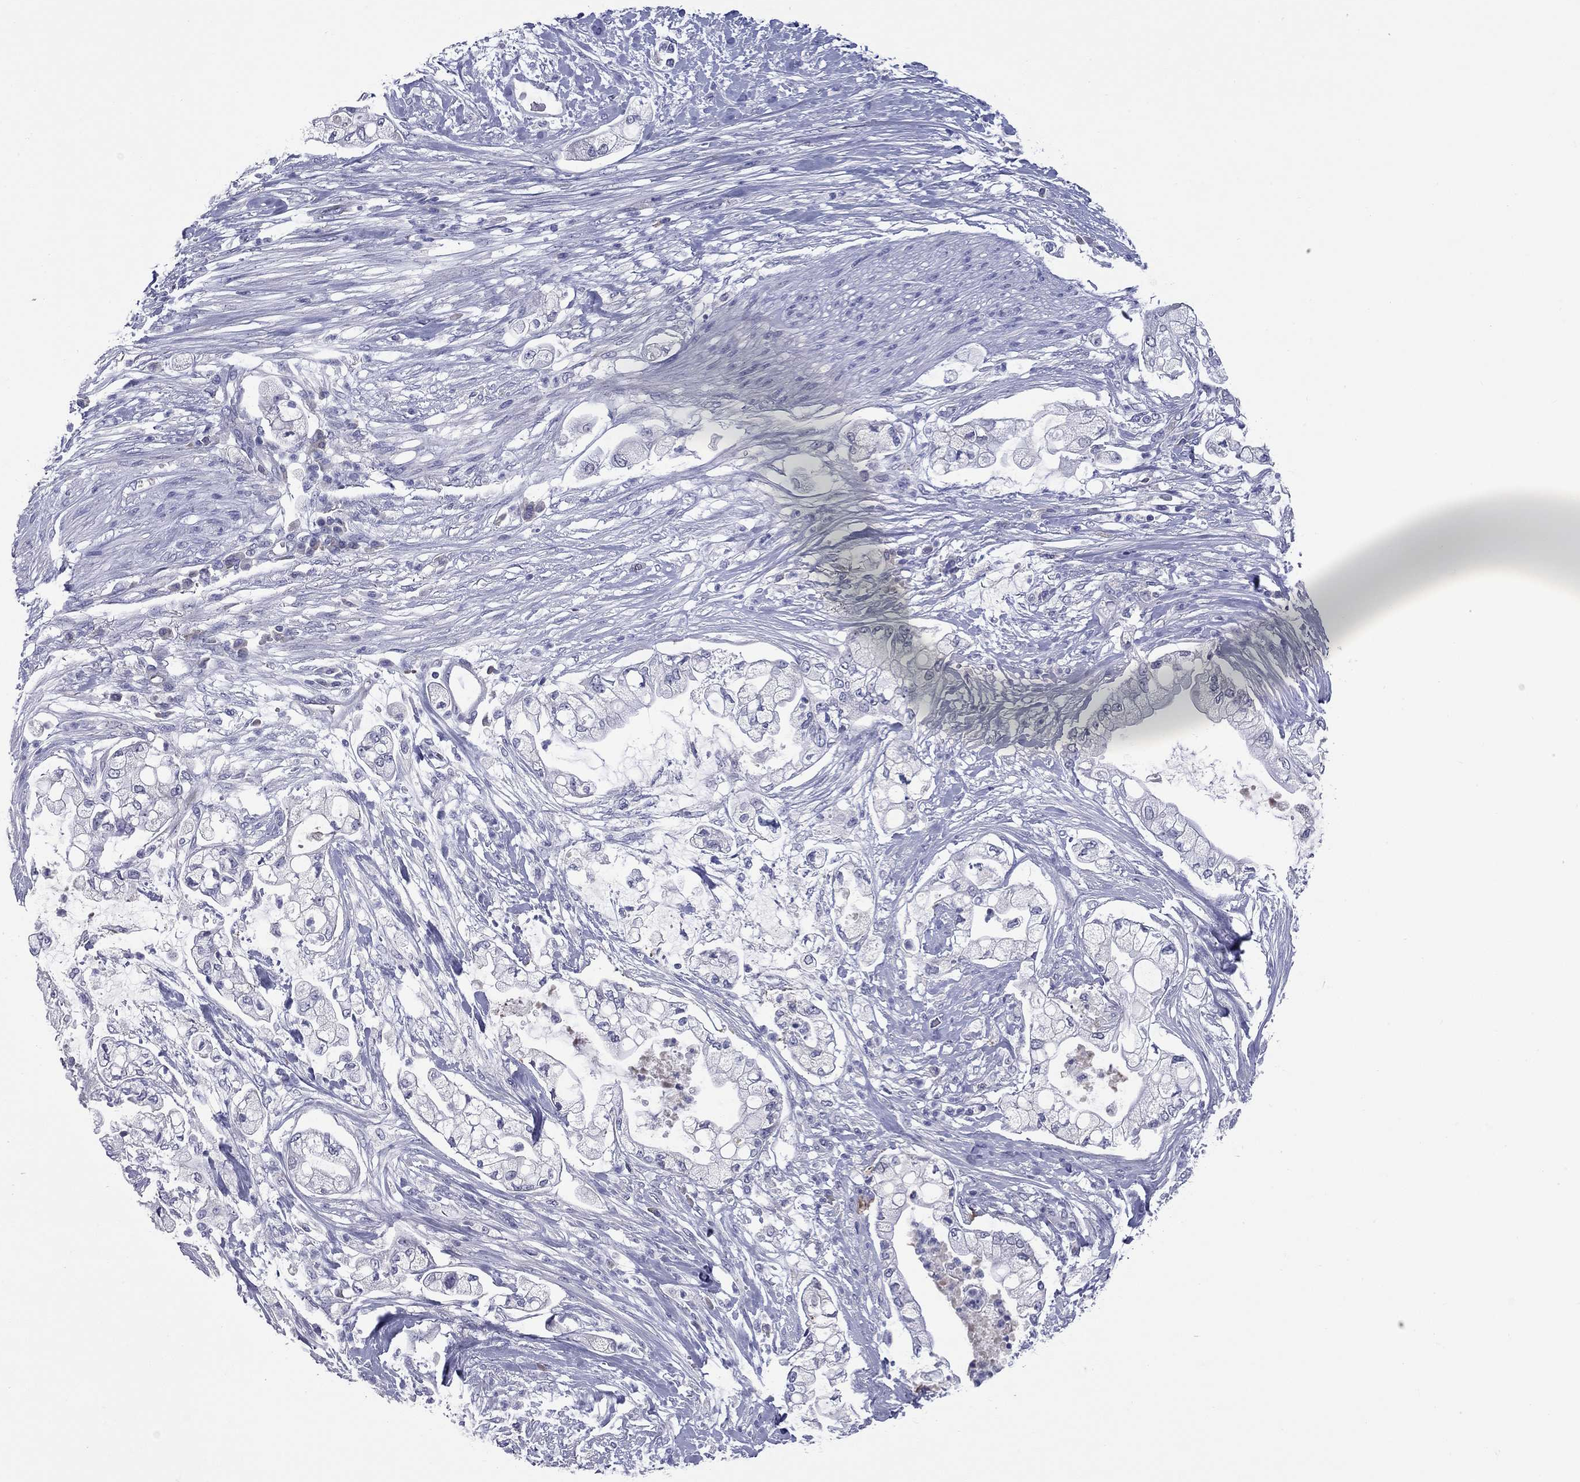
{"staining": {"intensity": "negative", "quantity": "none", "location": "none"}, "tissue": "pancreatic cancer", "cell_type": "Tumor cells", "image_type": "cancer", "snomed": [{"axis": "morphology", "description": "Adenocarcinoma, NOS"}, {"axis": "topography", "description": "Pancreas"}], "caption": "Immunohistochemical staining of human pancreatic cancer (adenocarcinoma) demonstrates no significant positivity in tumor cells.", "gene": "UNC119B", "patient": {"sex": "female", "age": 69}}